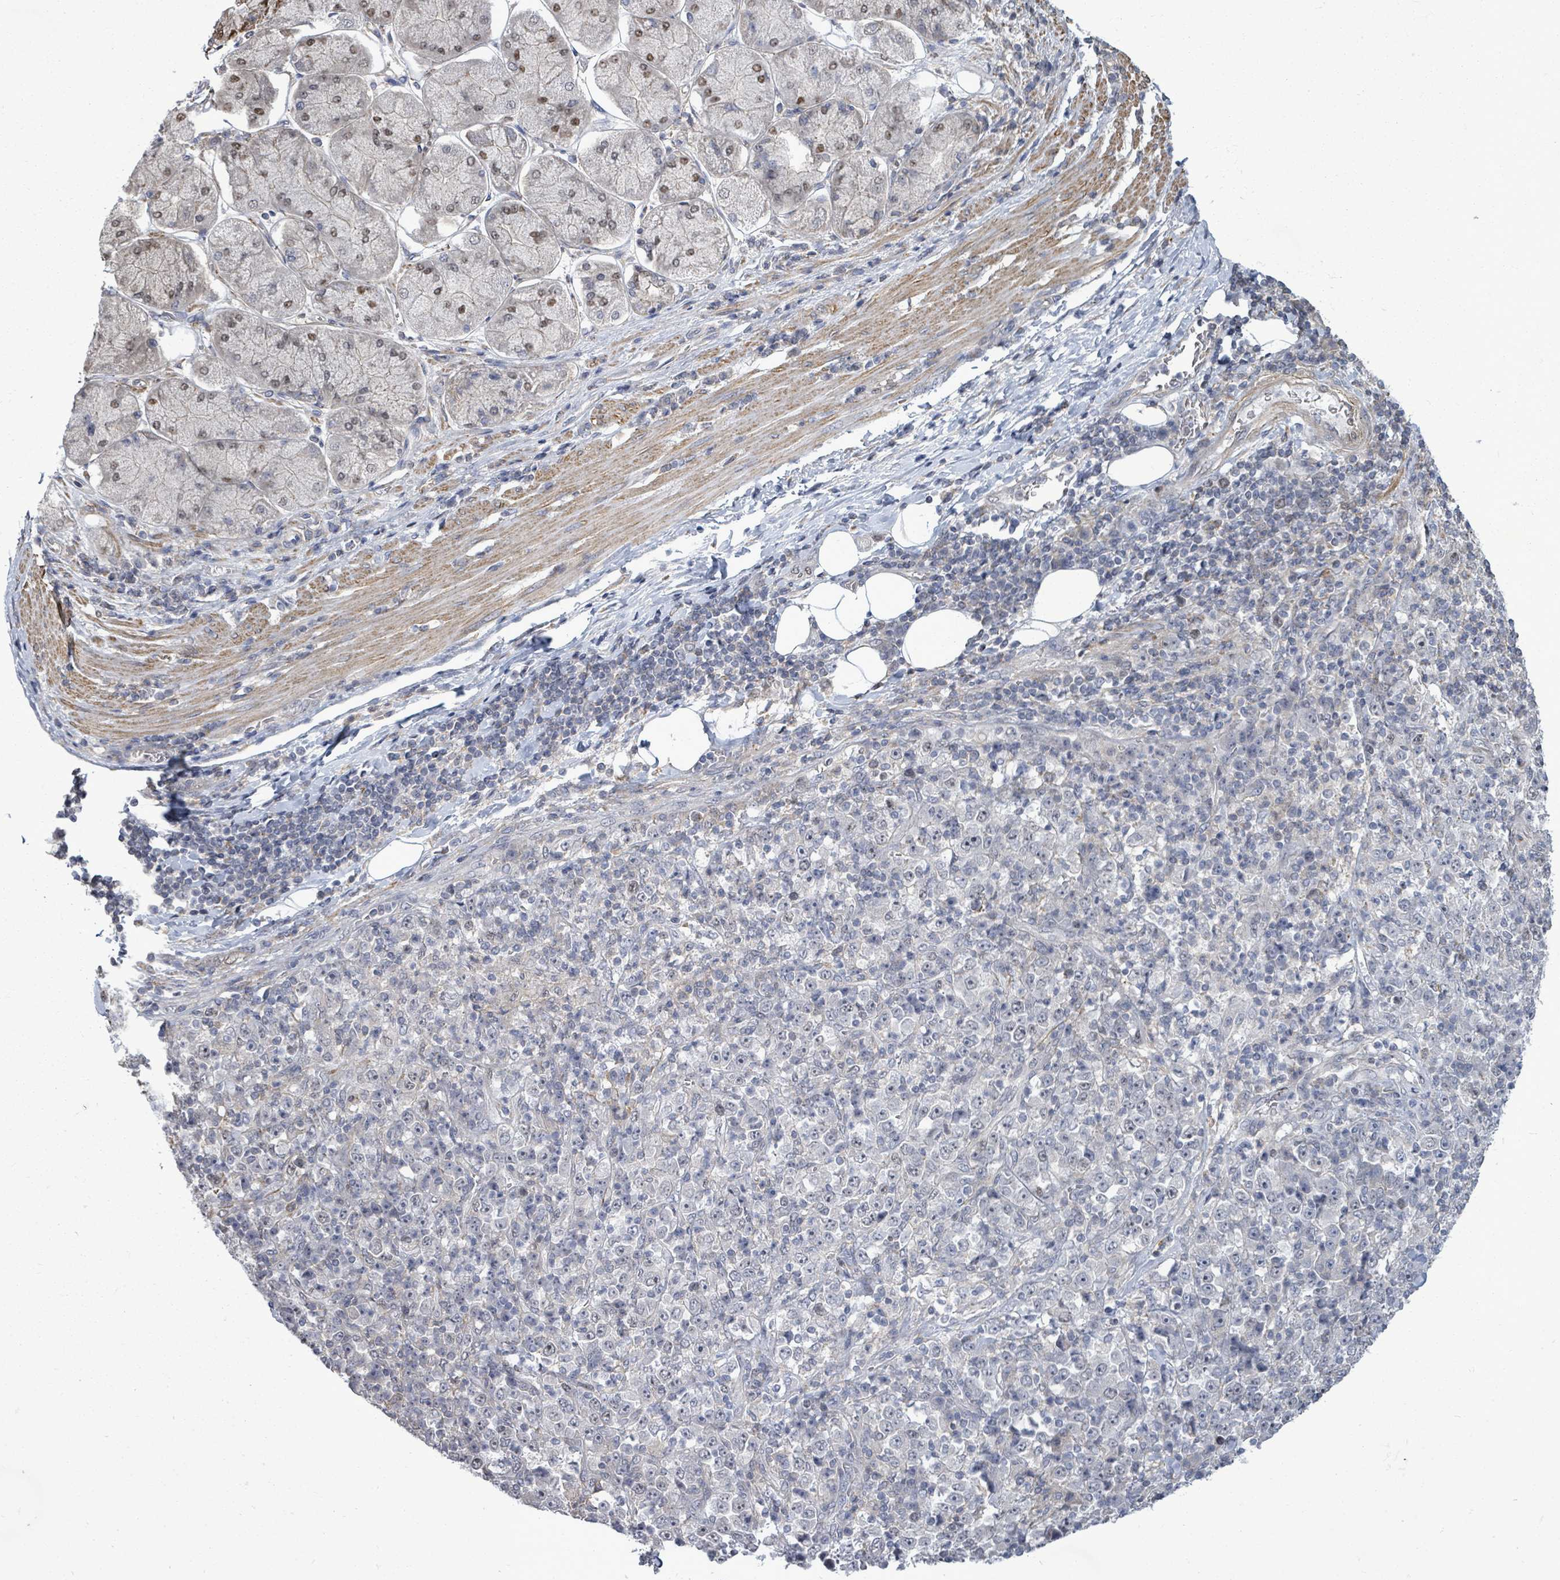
{"staining": {"intensity": "moderate", "quantity": "<25%", "location": "nuclear"}, "tissue": "stomach cancer", "cell_type": "Tumor cells", "image_type": "cancer", "snomed": [{"axis": "morphology", "description": "Normal tissue, NOS"}, {"axis": "morphology", "description": "Adenocarcinoma, NOS"}, {"axis": "topography", "description": "Stomach, upper"}, {"axis": "topography", "description": "Stomach"}], "caption": "This is an image of immunohistochemistry staining of adenocarcinoma (stomach), which shows moderate positivity in the nuclear of tumor cells.", "gene": "PAPSS1", "patient": {"sex": "male", "age": 59}}